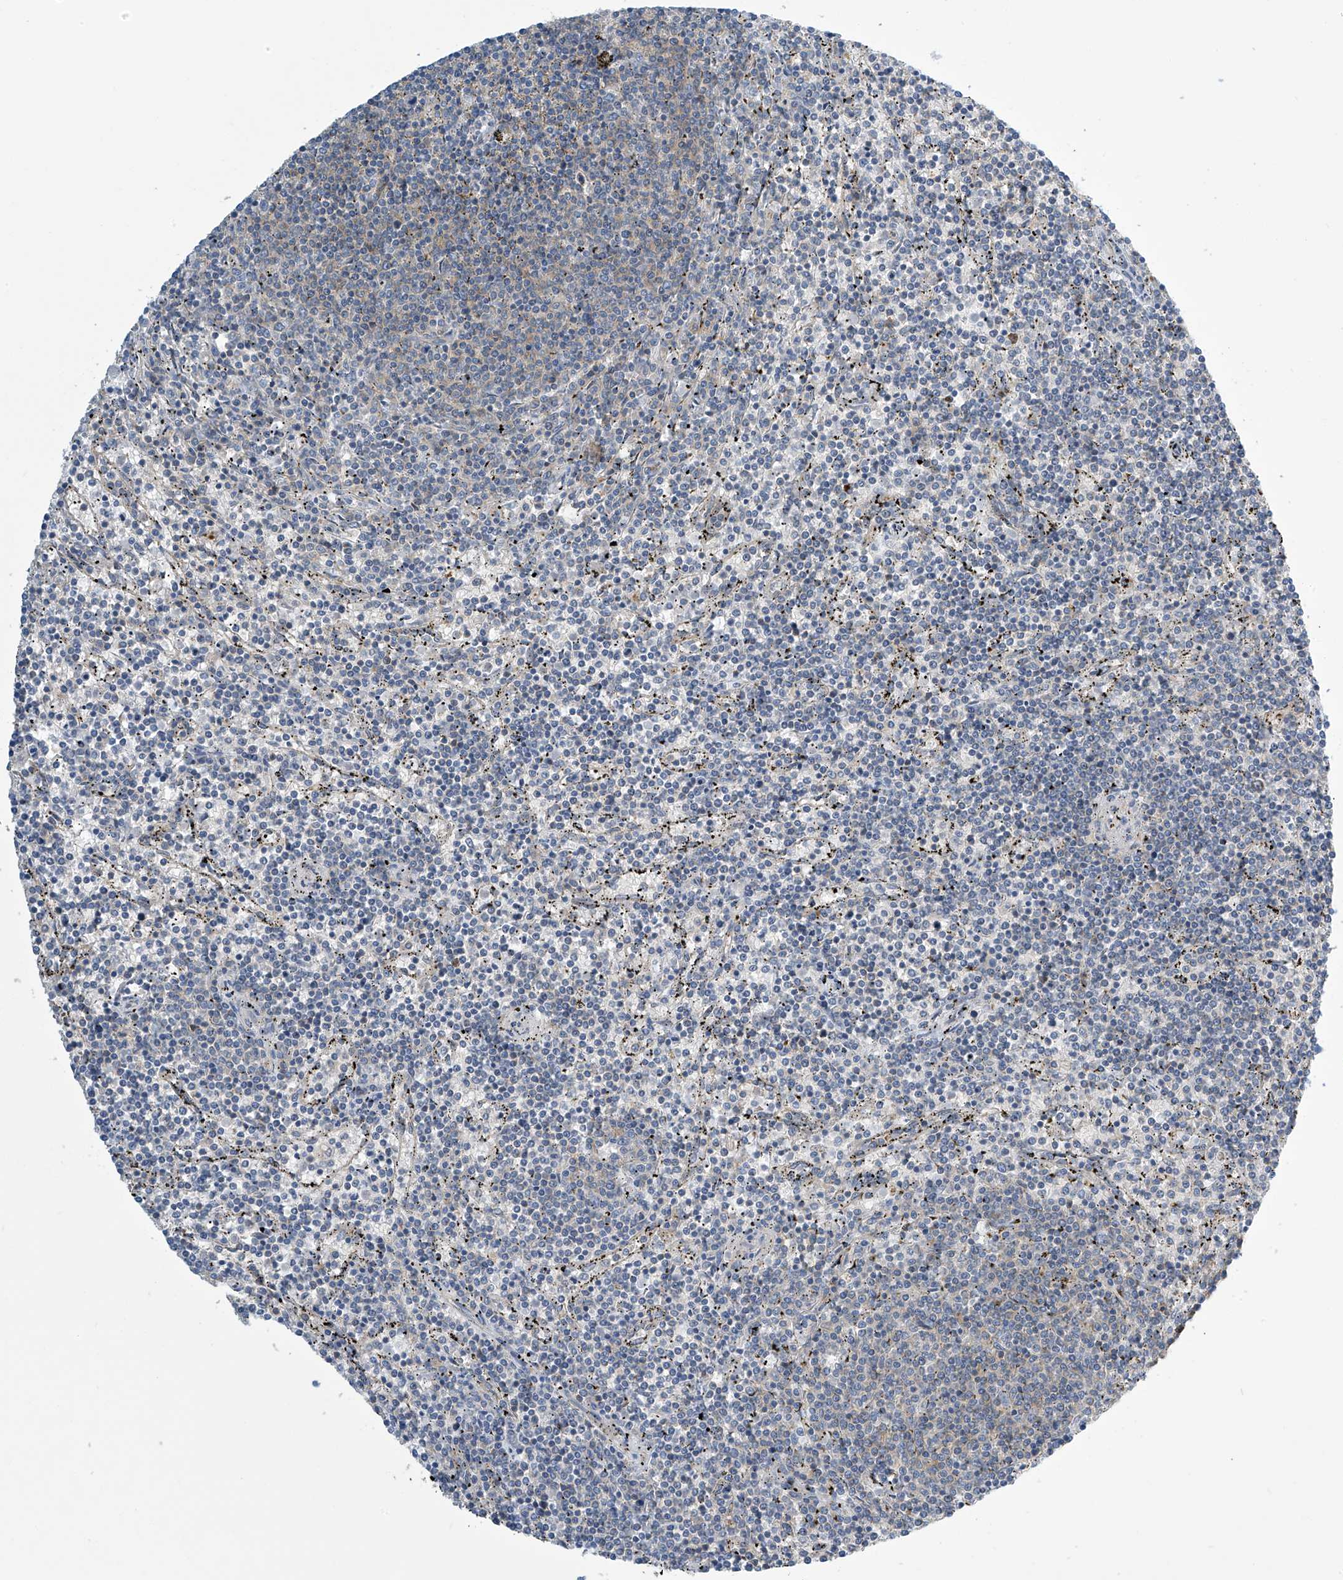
{"staining": {"intensity": "negative", "quantity": "none", "location": "none"}, "tissue": "lymphoma", "cell_type": "Tumor cells", "image_type": "cancer", "snomed": [{"axis": "morphology", "description": "Malignant lymphoma, non-Hodgkin's type, Low grade"}, {"axis": "topography", "description": "Spleen"}], "caption": "Immunohistochemistry of low-grade malignant lymphoma, non-Hodgkin's type demonstrates no expression in tumor cells.", "gene": "IBA57", "patient": {"sex": "female", "age": 50}}